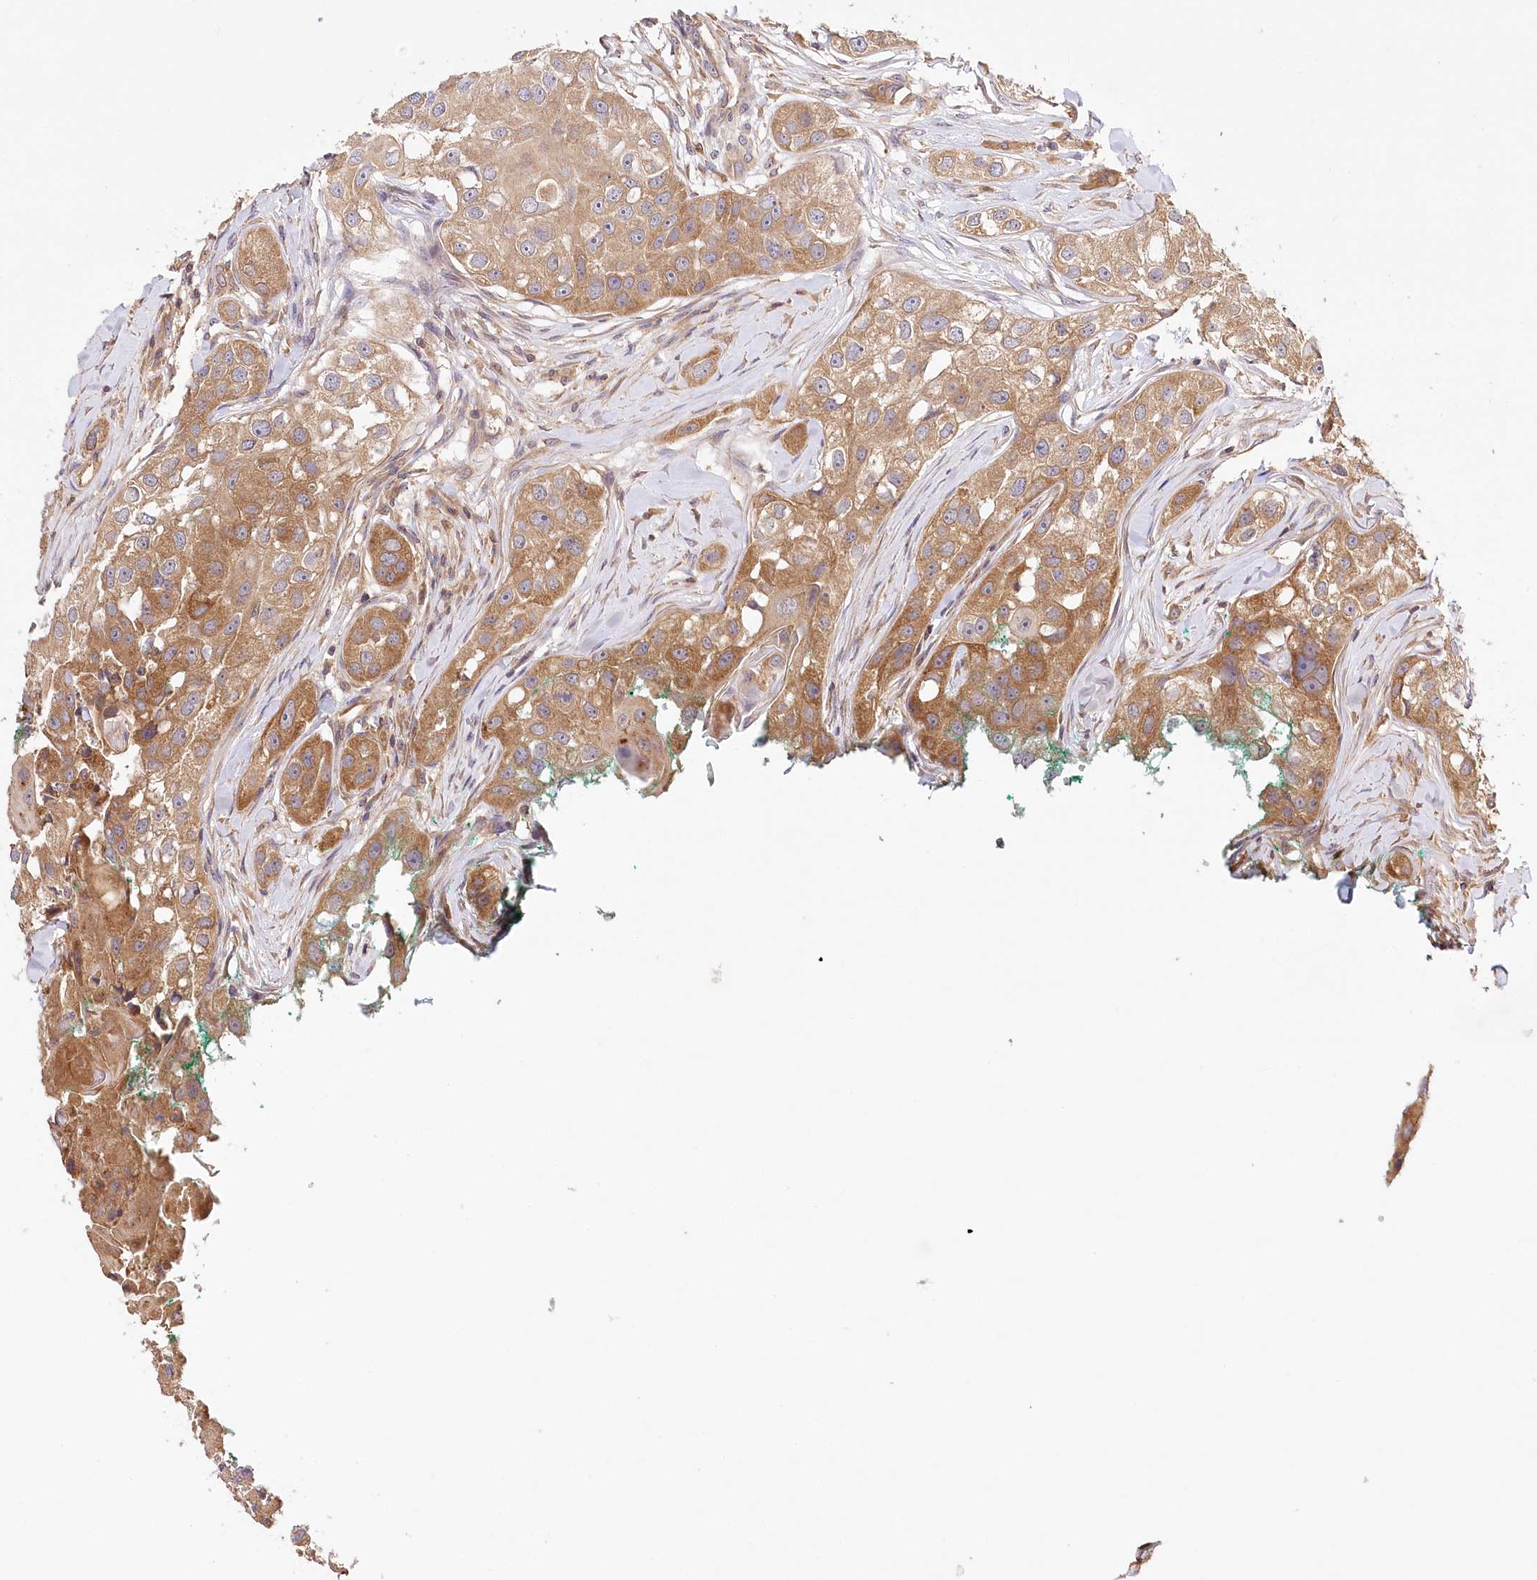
{"staining": {"intensity": "moderate", "quantity": ">75%", "location": "cytoplasmic/membranous"}, "tissue": "head and neck cancer", "cell_type": "Tumor cells", "image_type": "cancer", "snomed": [{"axis": "morphology", "description": "Normal tissue, NOS"}, {"axis": "morphology", "description": "Squamous cell carcinoma, NOS"}, {"axis": "topography", "description": "Skeletal muscle"}, {"axis": "topography", "description": "Head-Neck"}], "caption": "The micrograph demonstrates immunohistochemical staining of head and neck cancer. There is moderate cytoplasmic/membranous staining is seen in approximately >75% of tumor cells.", "gene": "LSS", "patient": {"sex": "male", "age": 51}}